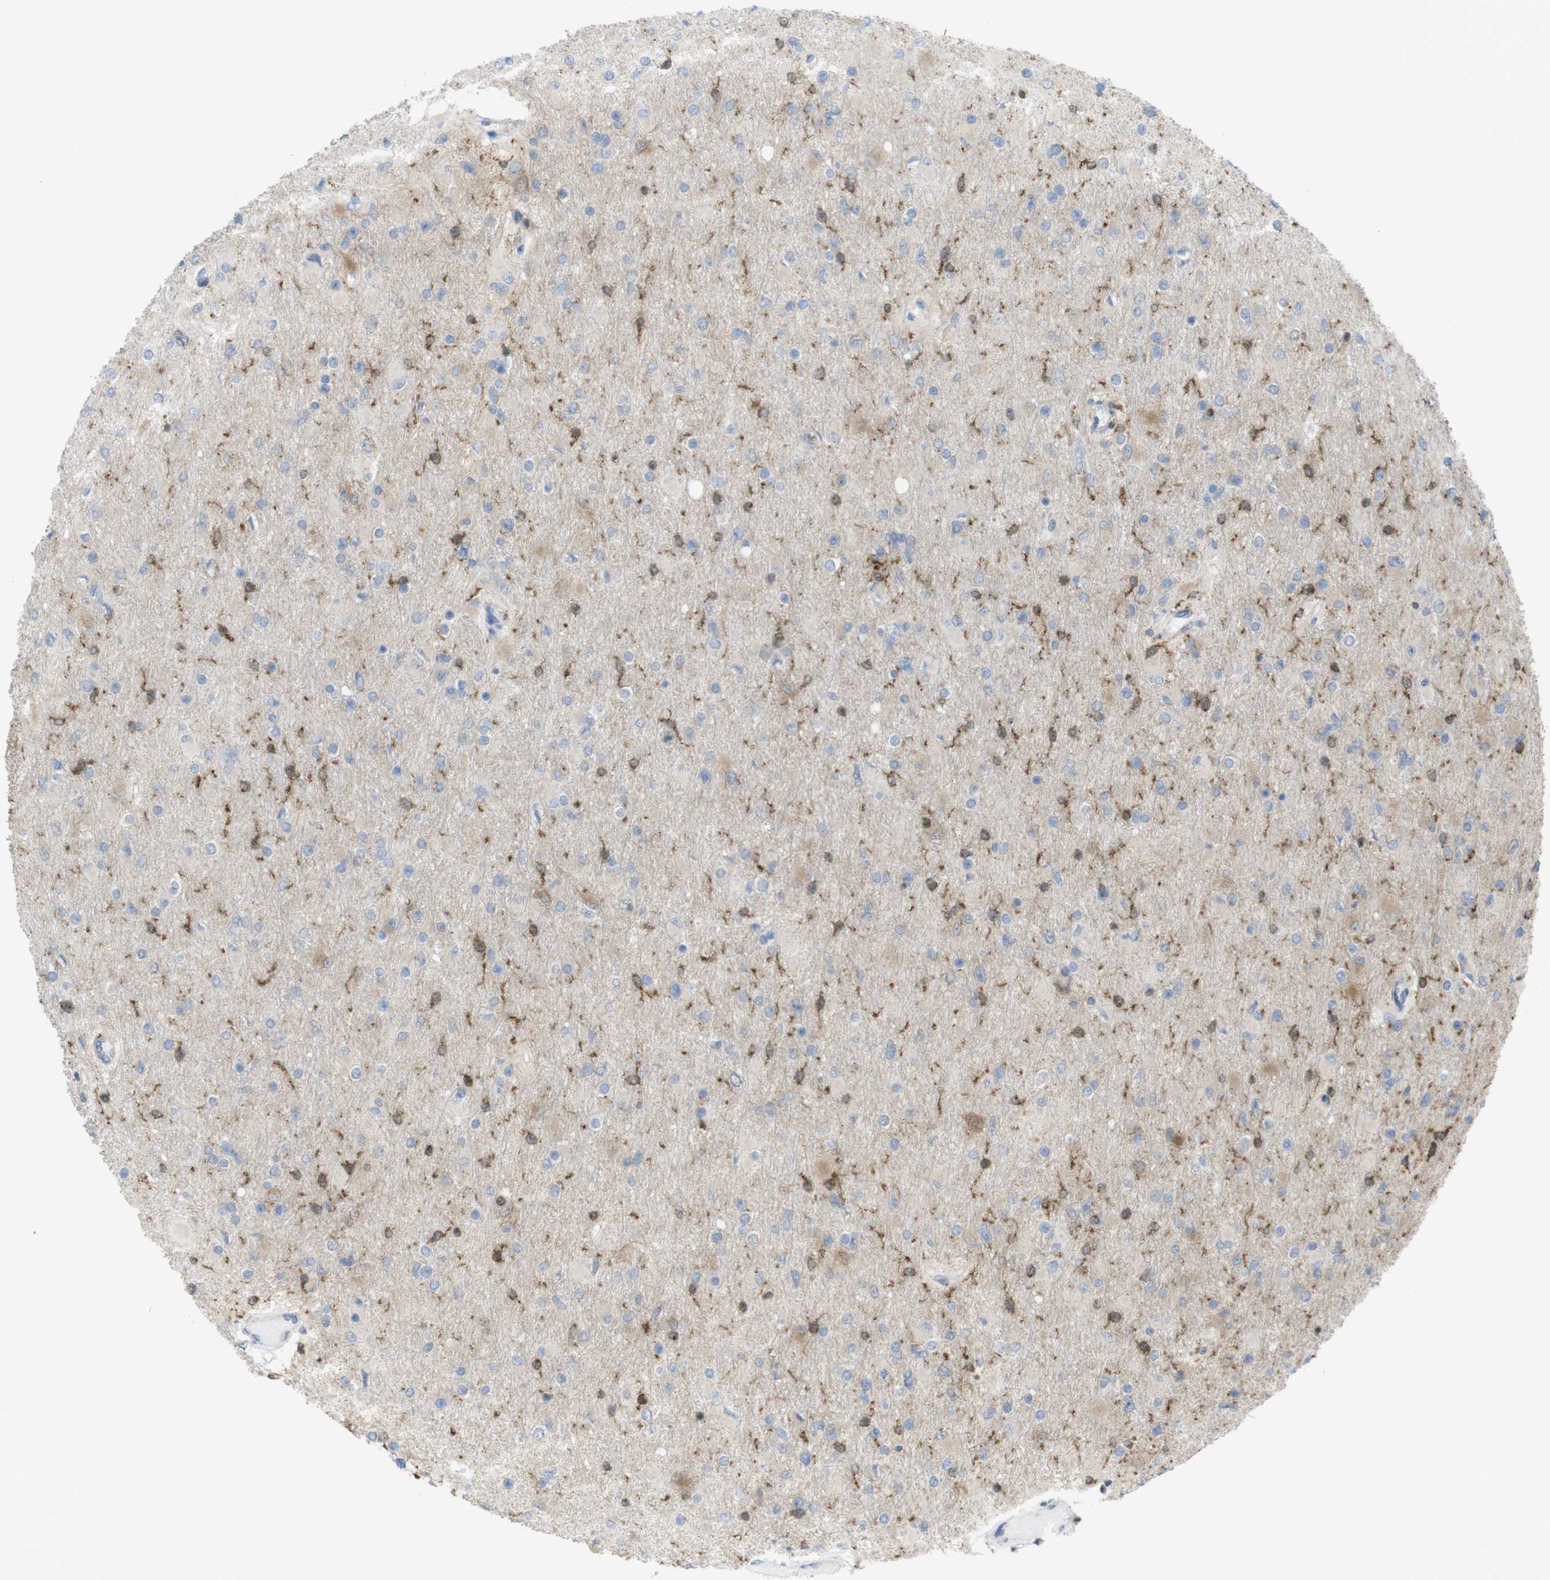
{"staining": {"intensity": "weak", "quantity": "<25%", "location": "cytoplasmic/membranous,nuclear"}, "tissue": "glioma", "cell_type": "Tumor cells", "image_type": "cancer", "snomed": [{"axis": "morphology", "description": "Glioma, malignant, High grade"}, {"axis": "topography", "description": "Cerebral cortex"}], "caption": "Protein analysis of malignant glioma (high-grade) exhibits no significant positivity in tumor cells. (DAB immunohistochemistry (IHC), high magnification).", "gene": "PRKCD", "patient": {"sex": "female", "age": 36}}